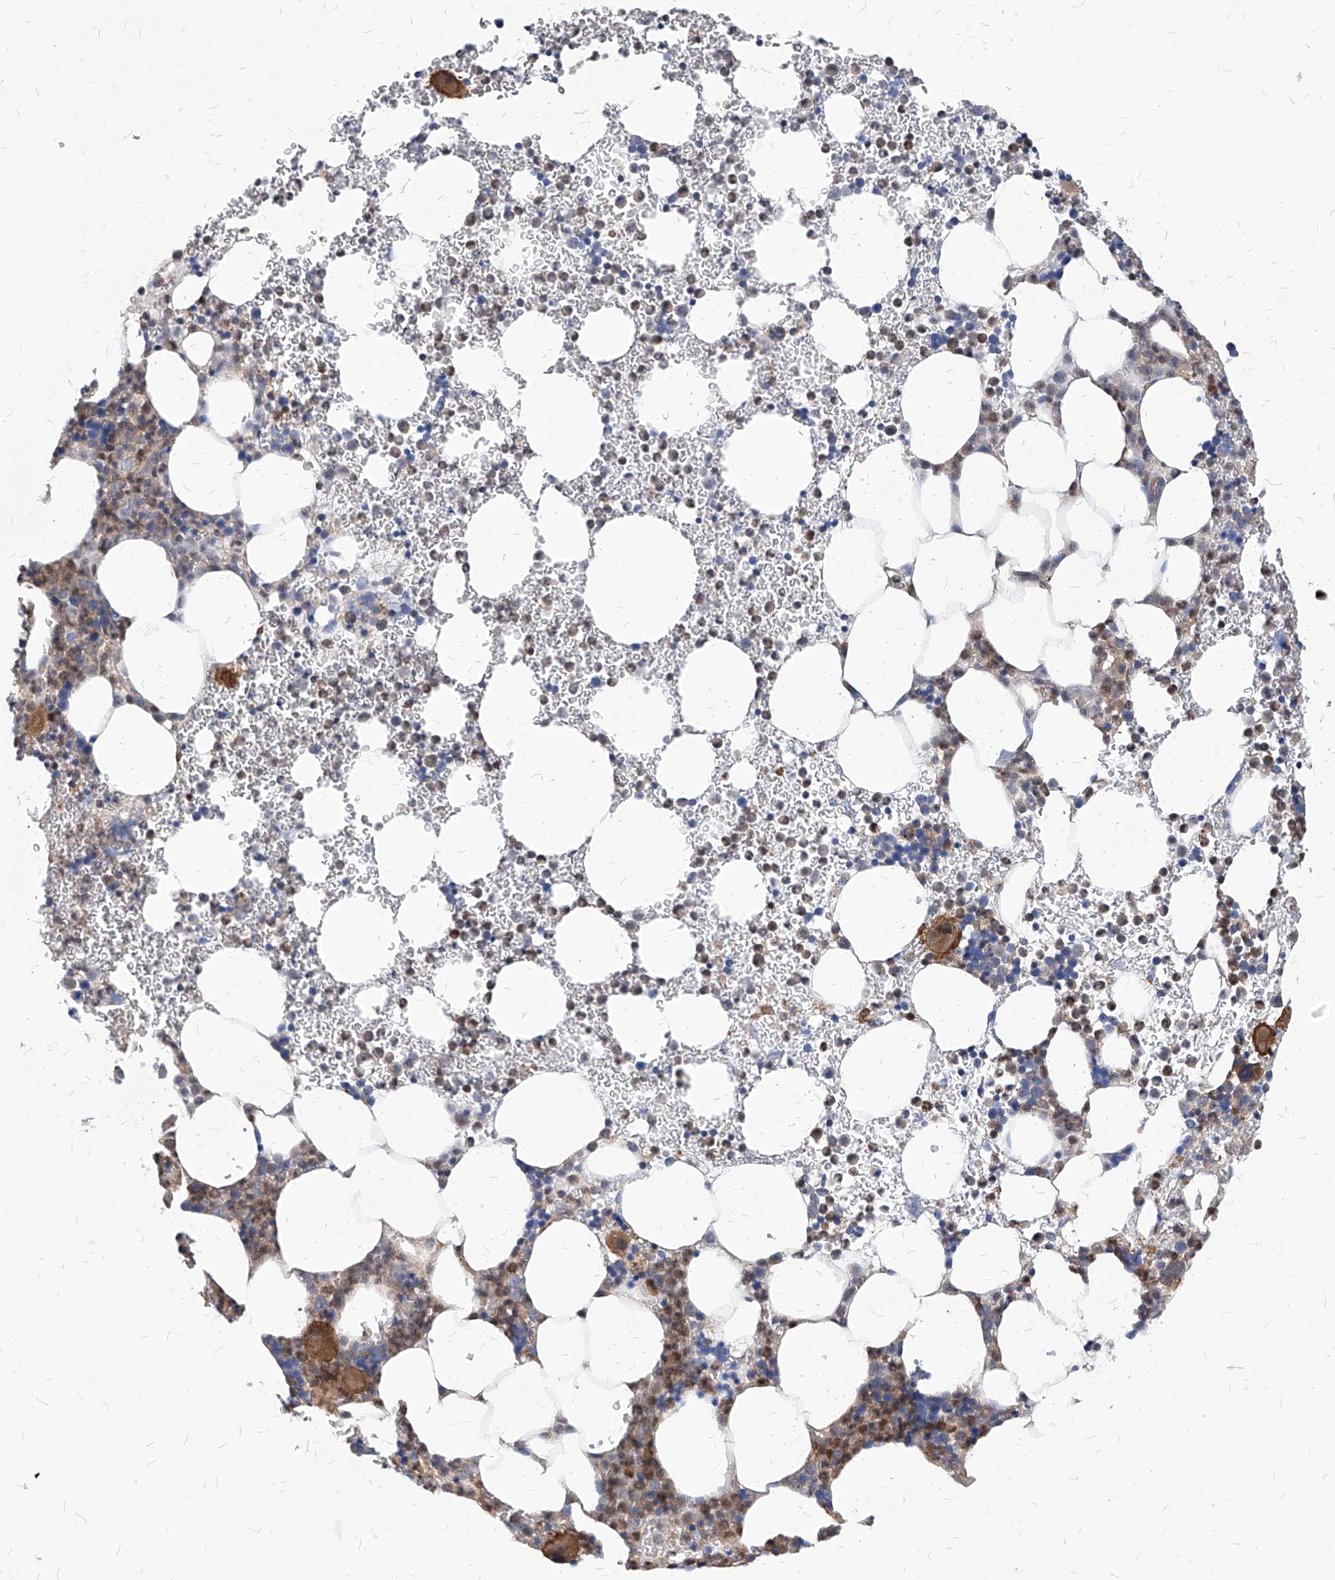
{"staining": {"intensity": "moderate", "quantity": "<25%", "location": "cytoplasmic/membranous"}, "tissue": "bone marrow", "cell_type": "Hematopoietic cells", "image_type": "normal", "snomed": [{"axis": "morphology", "description": "Normal tissue, NOS"}, {"axis": "topography", "description": "Bone marrow"}], "caption": "IHC image of unremarkable bone marrow stained for a protein (brown), which demonstrates low levels of moderate cytoplasmic/membranous staining in approximately <25% of hematopoietic cells.", "gene": "ABRACL", "patient": {"sex": "female", "age": 78}}